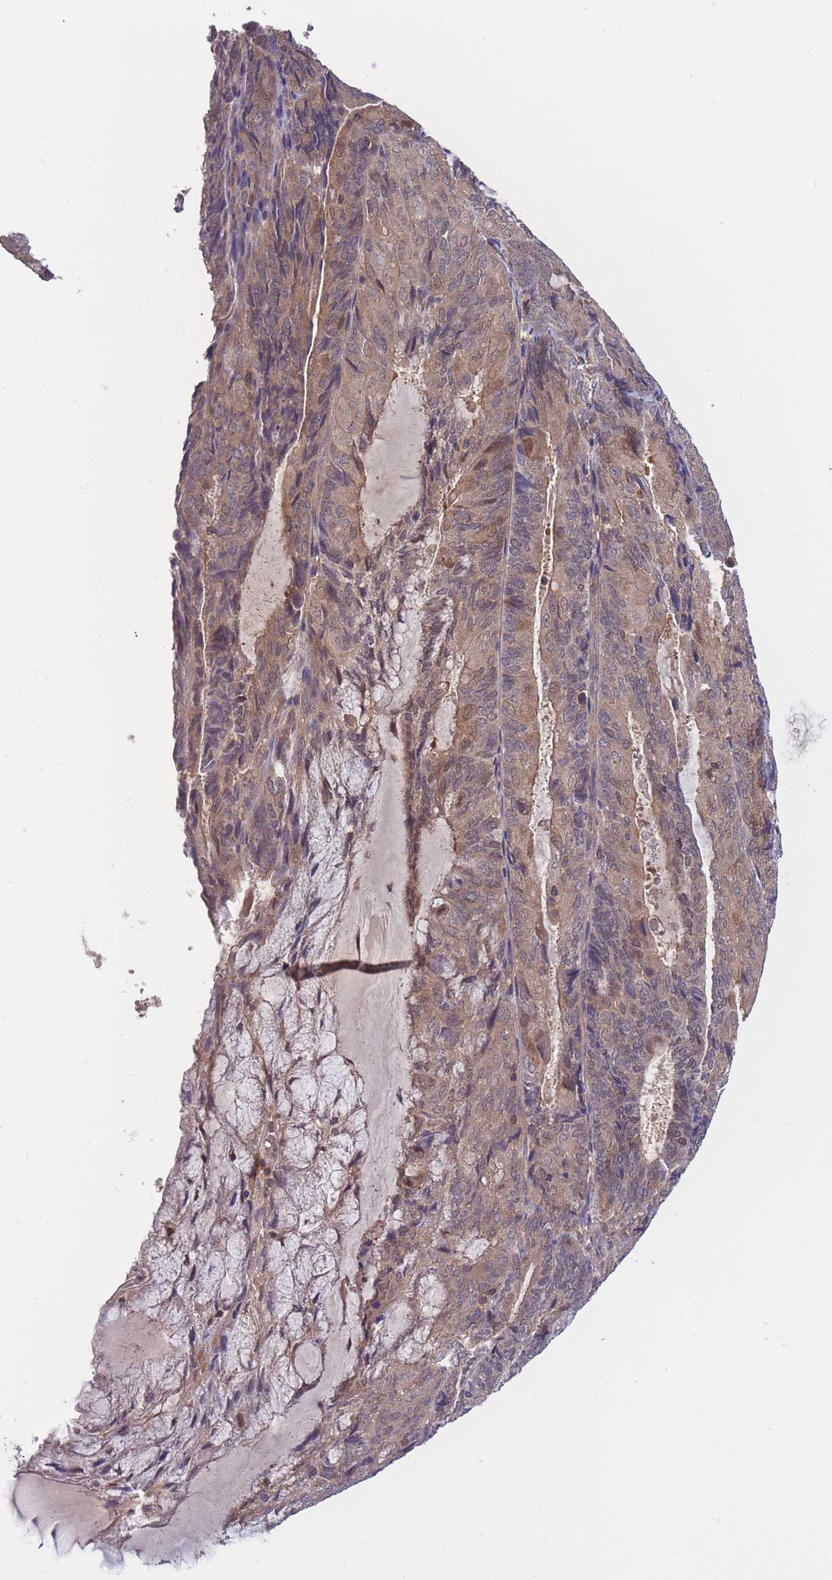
{"staining": {"intensity": "weak", "quantity": ">75%", "location": "cytoplasmic/membranous"}, "tissue": "endometrial cancer", "cell_type": "Tumor cells", "image_type": "cancer", "snomed": [{"axis": "morphology", "description": "Adenocarcinoma, NOS"}, {"axis": "topography", "description": "Endometrium"}], "caption": "Immunohistochemical staining of human endometrial cancer reveals weak cytoplasmic/membranous protein expression in about >75% of tumor cells.", "gene": "UBE2N", "patient": {"sex": "female", "age": 81}}